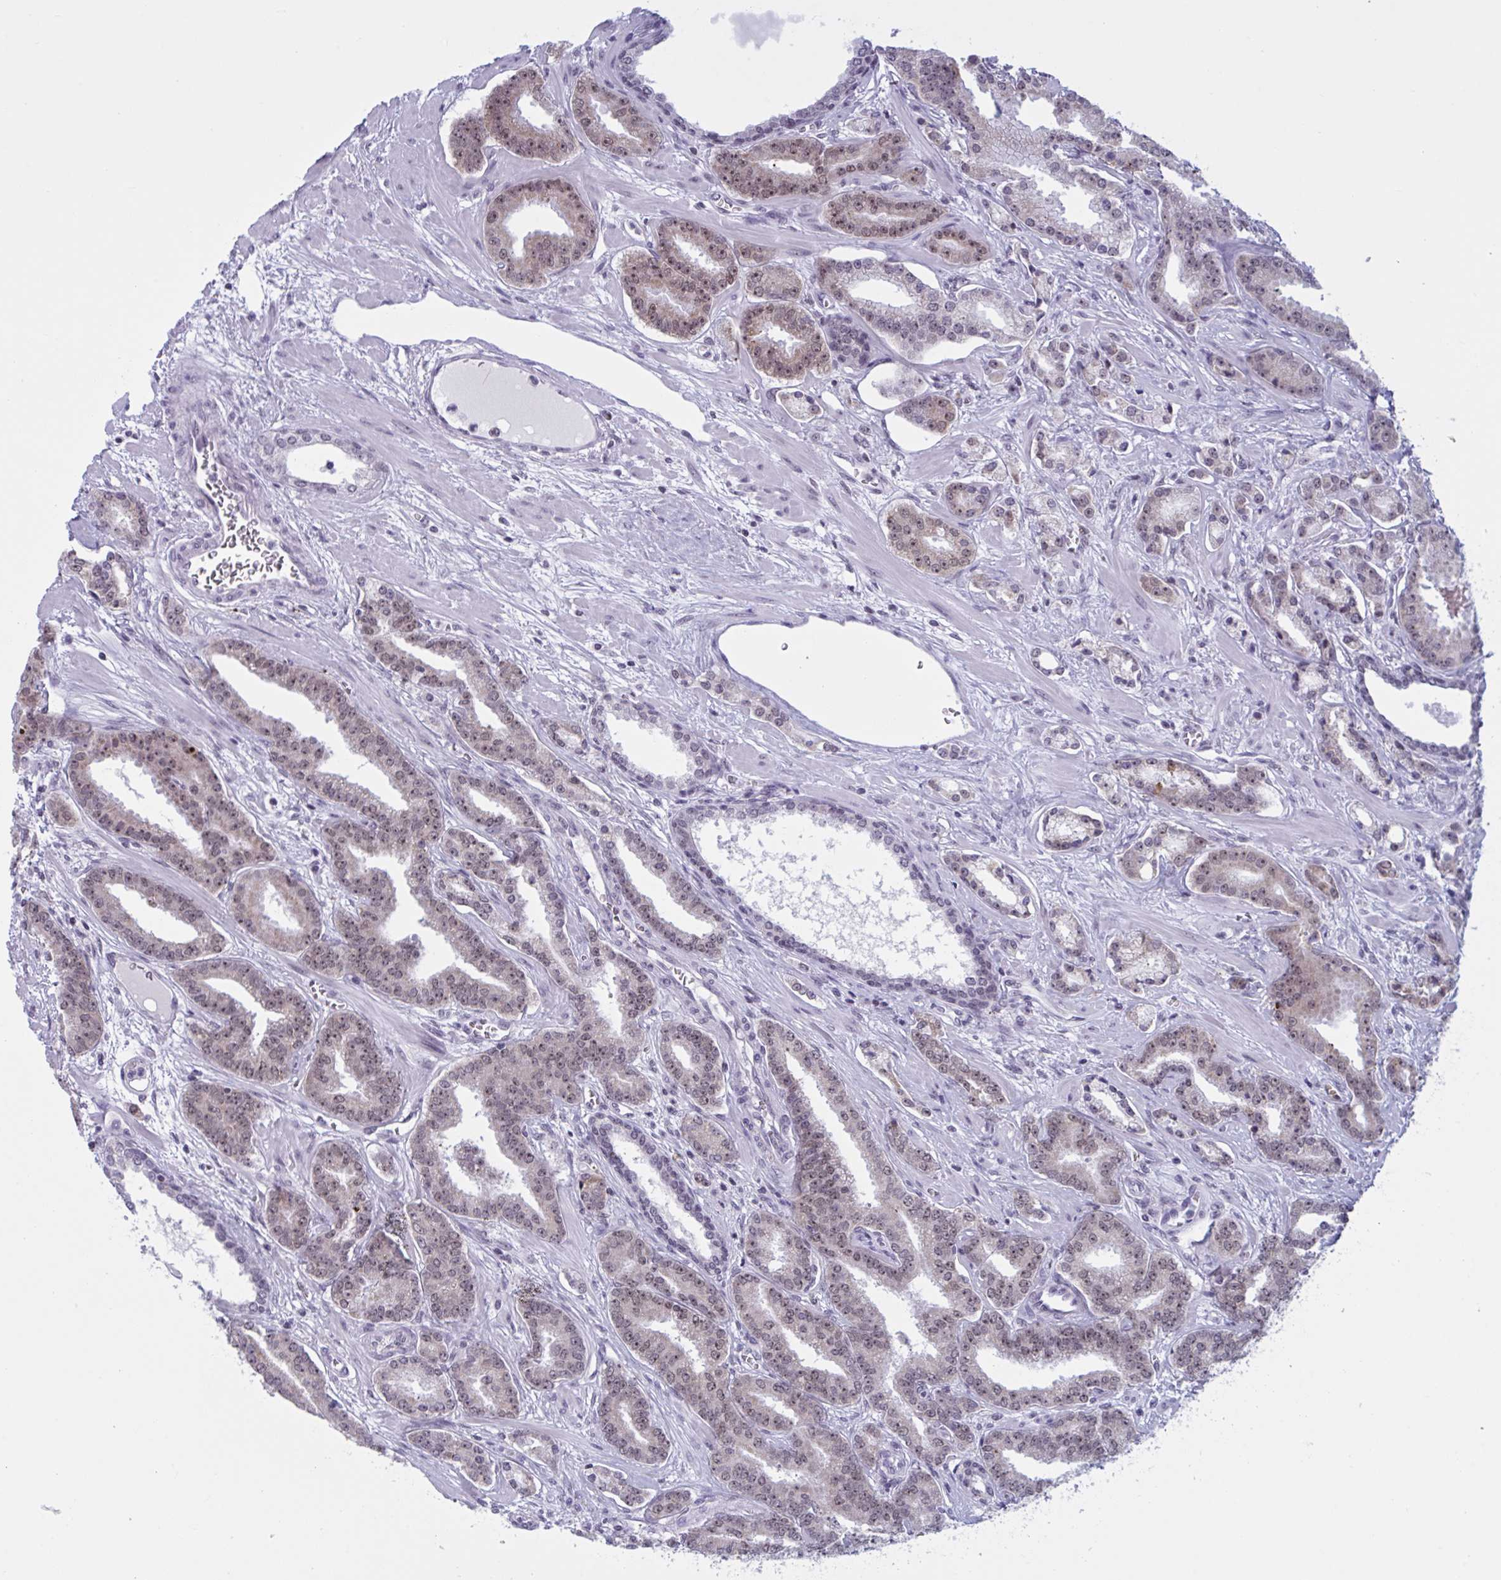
{"staining": {"intensity": "weak", "quantity": ">75%", "location": "nuclear"}, "tissue": "prostate cancer", "cell_type": "Tumor cells", "image_type": "cancer", "snomed": [{"axis": "morphology", "description": "Adenocarcinoma, High grade"}, {"axis": "topography", "description": "Prostate"}], "caption": "Immunohistochemical staining of prostate adenocarcinoma (high-grade) displays weak nuclear protein positivity in approximately >75% of tumor cells. The protein is shown in brown color, while the nuclei are stained blue.", "gene": "TGM6", "patient": {"sex": "male", "age": 60}}